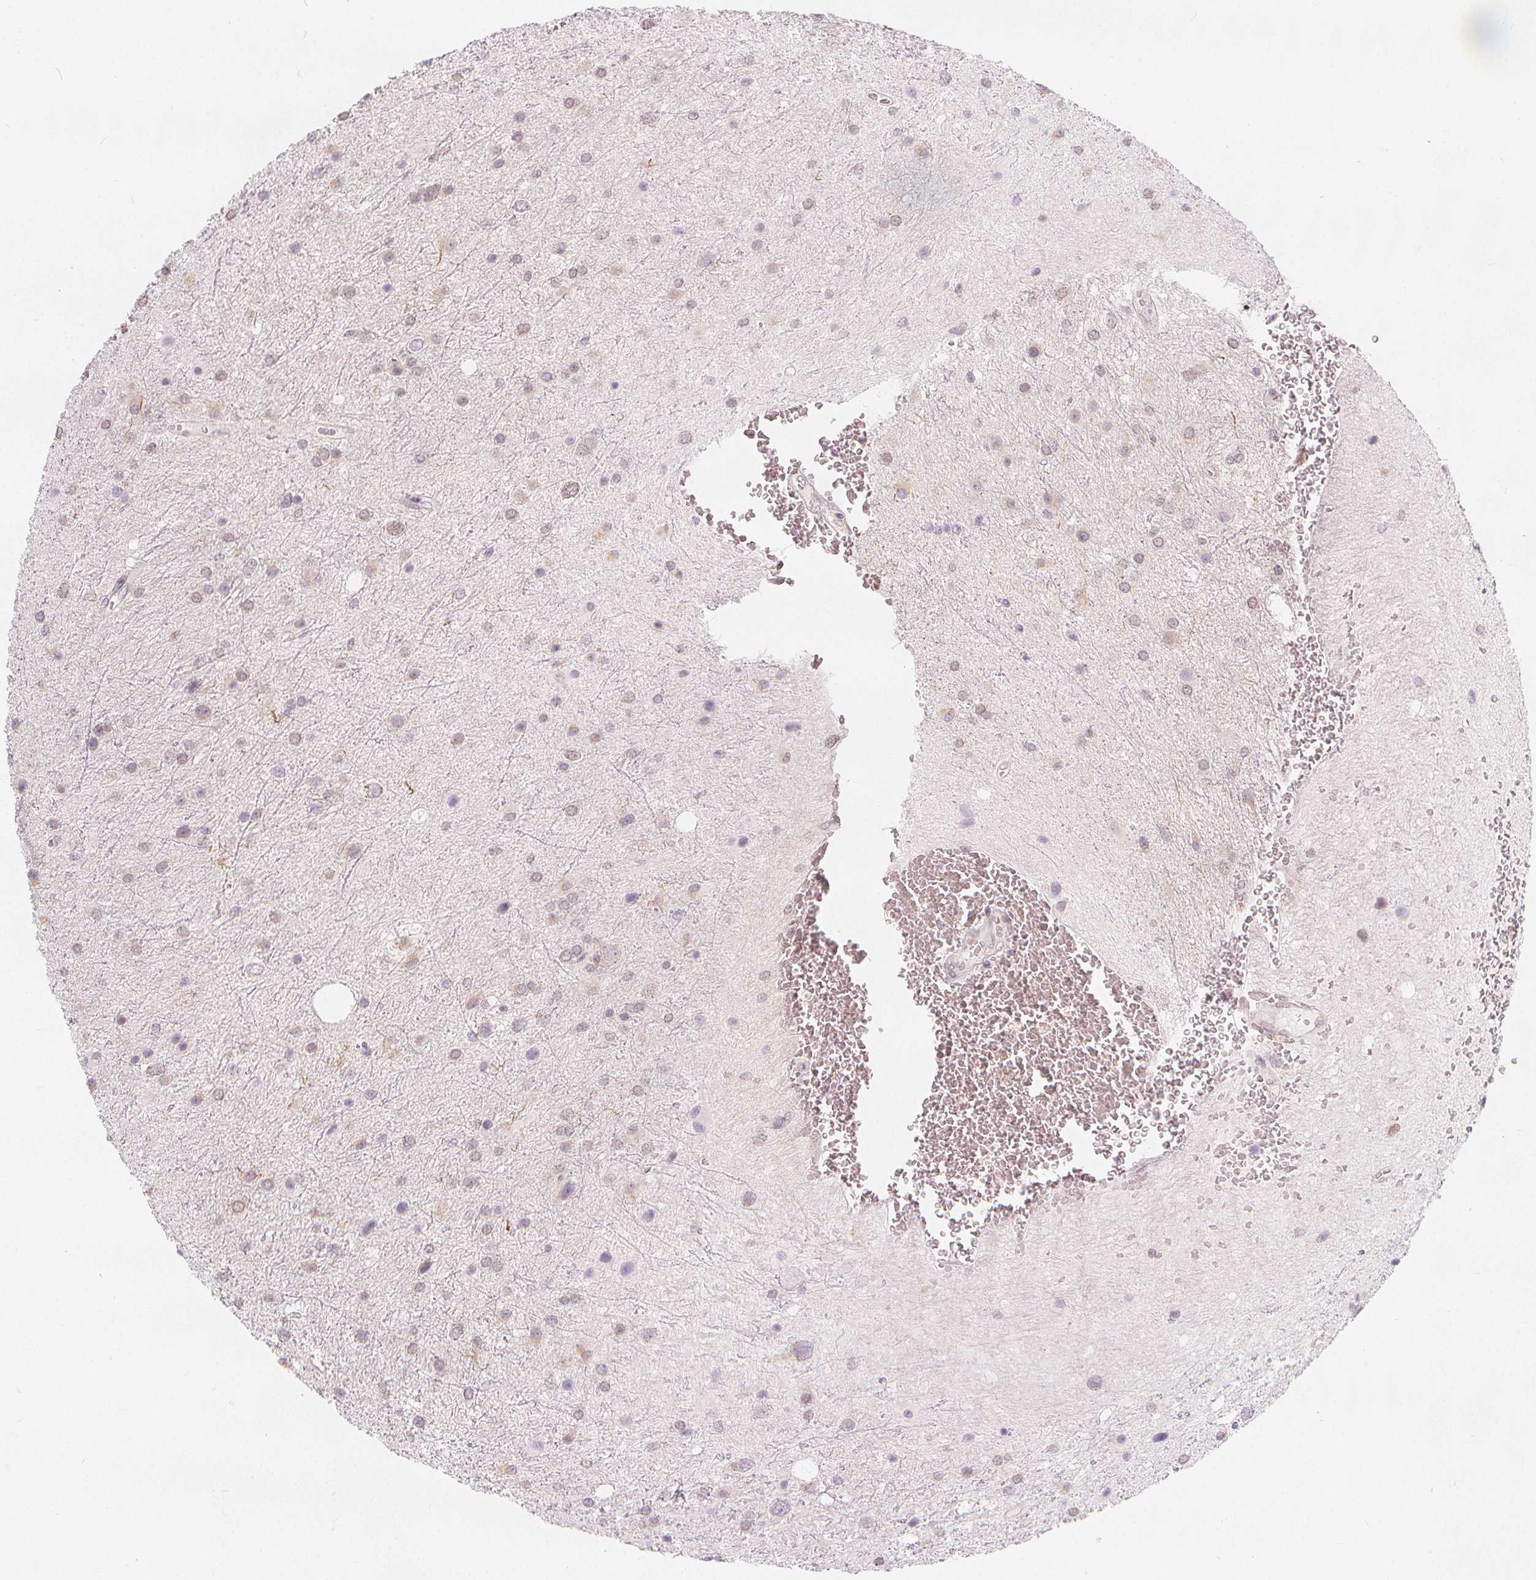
{"staining": {"intensity": "weak", "quantity": "<25%", "location": "nuclear"}, "tissue": "glioma", "cell_type": "Tumor cells", "image_type": "cancer", "snomed": [{"axis": "morphology", "description": "Glioma, malignant, Low grade"}, {"axis": "topography", "description": "Brain"}], "caption": "A histopathology image of human glioma is negative for staining in tumor cells.", "gene": "TIPIN", "patient": {"sex": "female", "age": 32}}